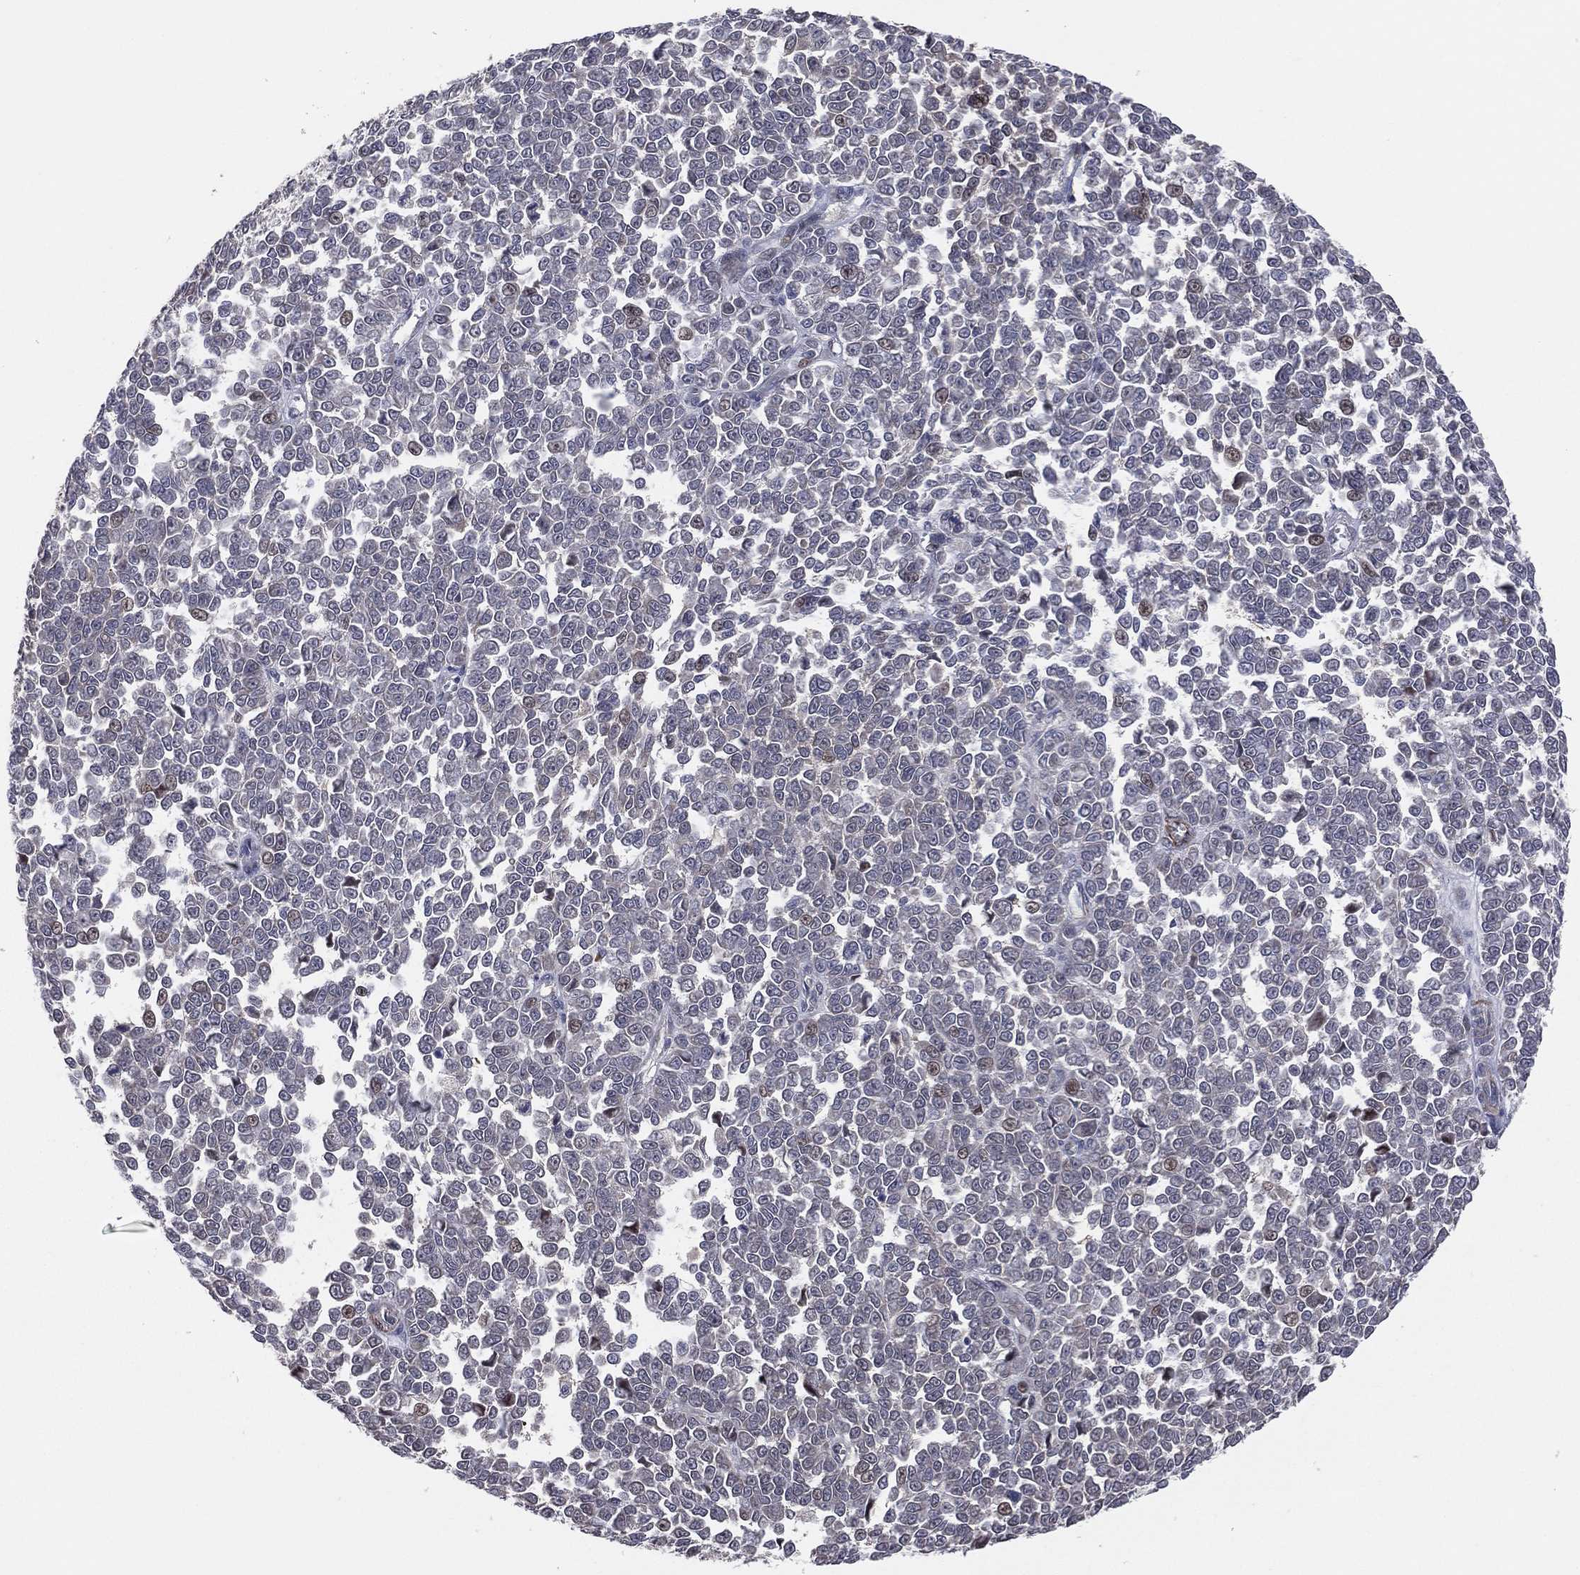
{"staining": {"intensity": "weak", "quantity": "25%-75%", "location": "cytoplasmic/membranous"}, "tissue": "melanoma", "cell_type": "Tumor cells", "image_type": "cancer", "snomed": [{"axis": "morphology", "description": "Malignant melanoma, NOS"}, {"axis": "topography", "description": "Skin"}], "caption": "Malignant melanoma stained with DAB (3,3'-diaminobenzidine) immunohistochemistry displays low levels of weak cytoplasmic/membranous expression in about 25%-75% of tumor cells.", "gene": "SNCG", "patient": {"sex": "female", "age": 95}}